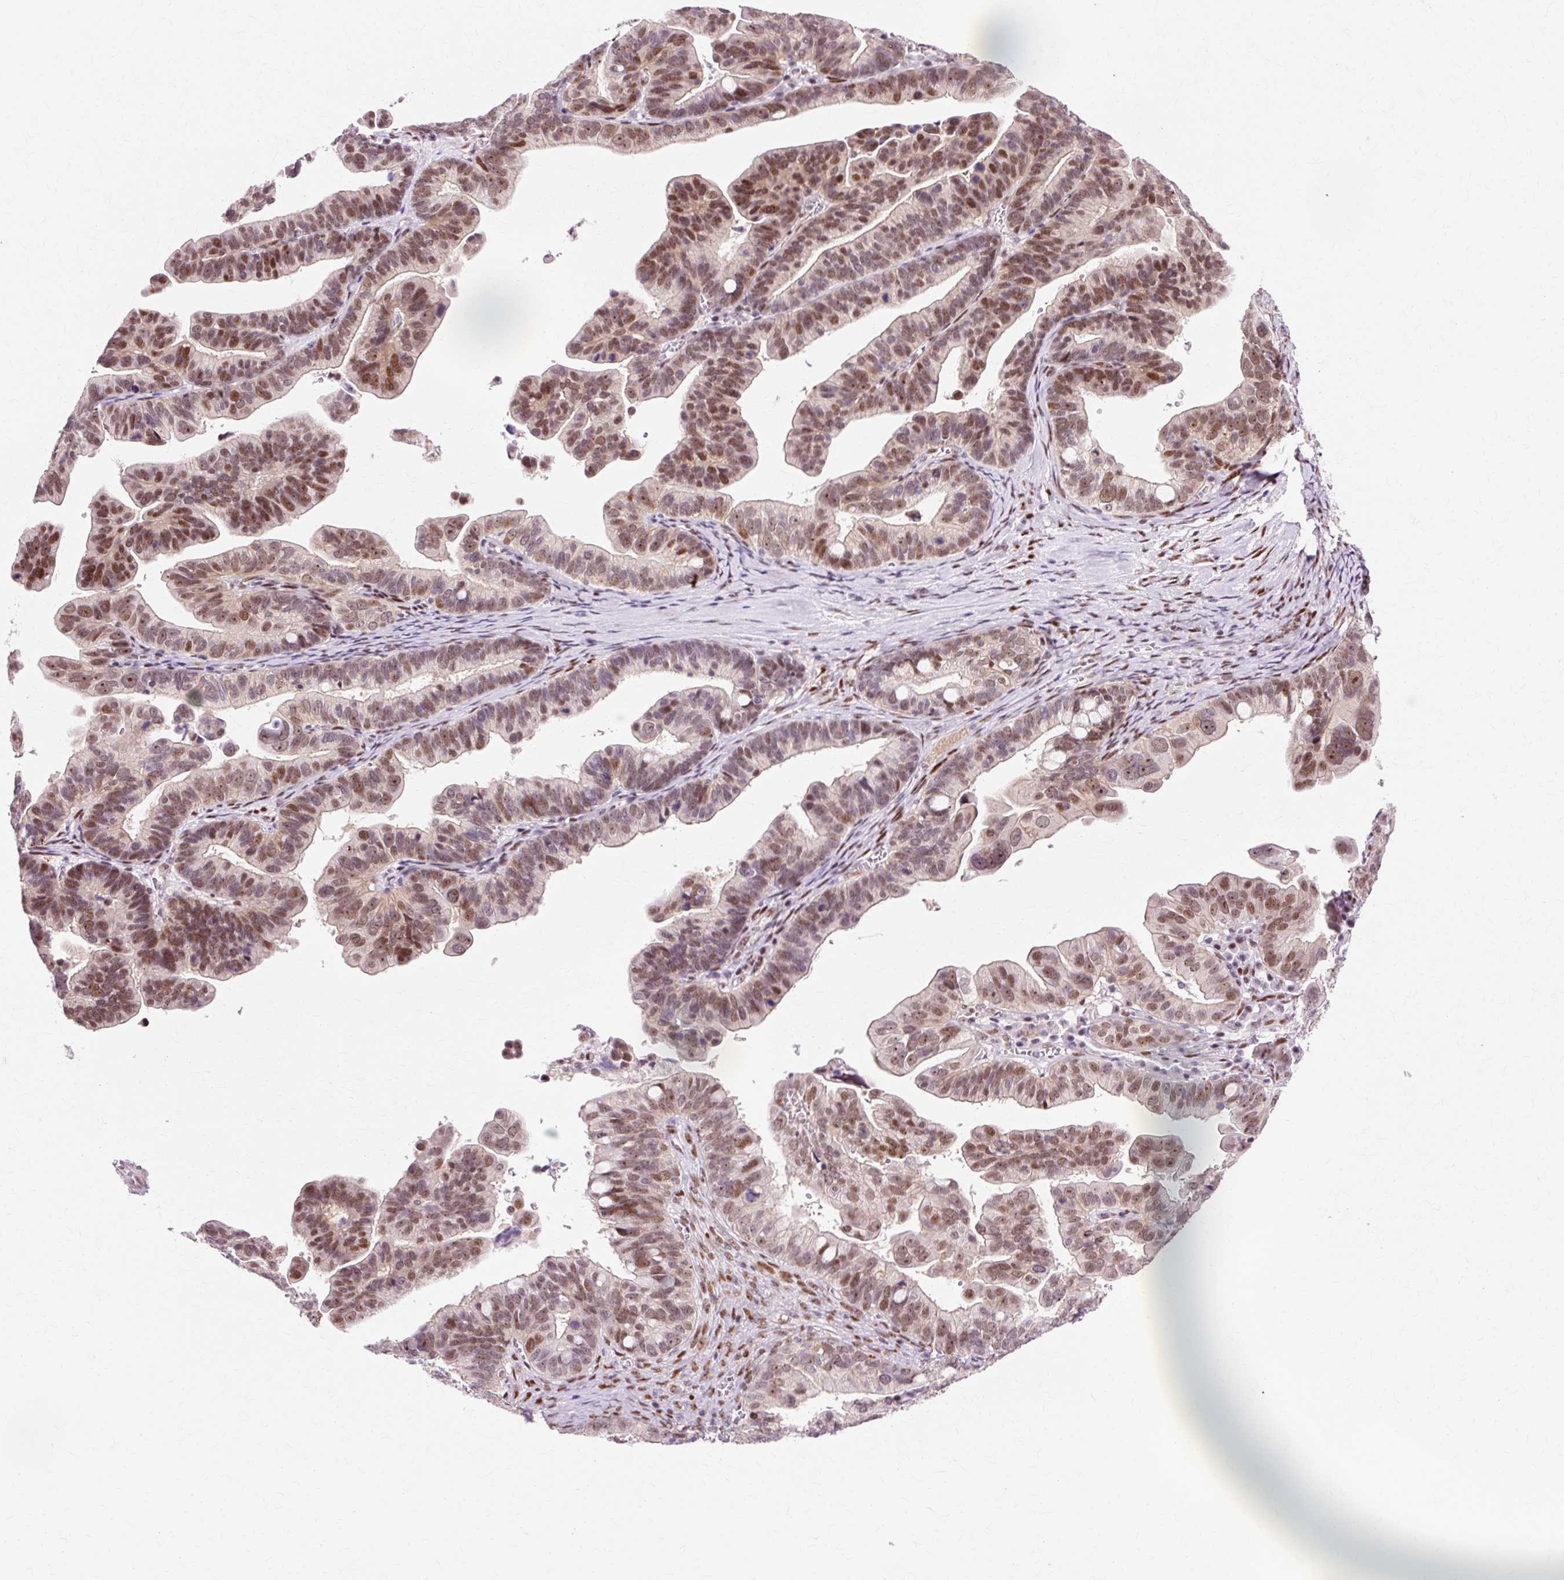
{"staining": {"intensity": "moderate", "quantity": ">75%", "location": "nuclear"}, "tissue": "ovarian cancer", "cell_type": "Tumor cells", "image_type": "cancer", "snomed": [{"axis": "morphology", "description": "Cystadenocarcinoma, serous, NOS"}, {"axis": "topography", "description": "Ovary"}], "caption": "Tumor cells demonstrate medium levels of moderate nuclear staining in about >75% of cells in human ovarian cancer.", "gene": "MACROD2", "patient": {"sex": "female", "age": 56}}